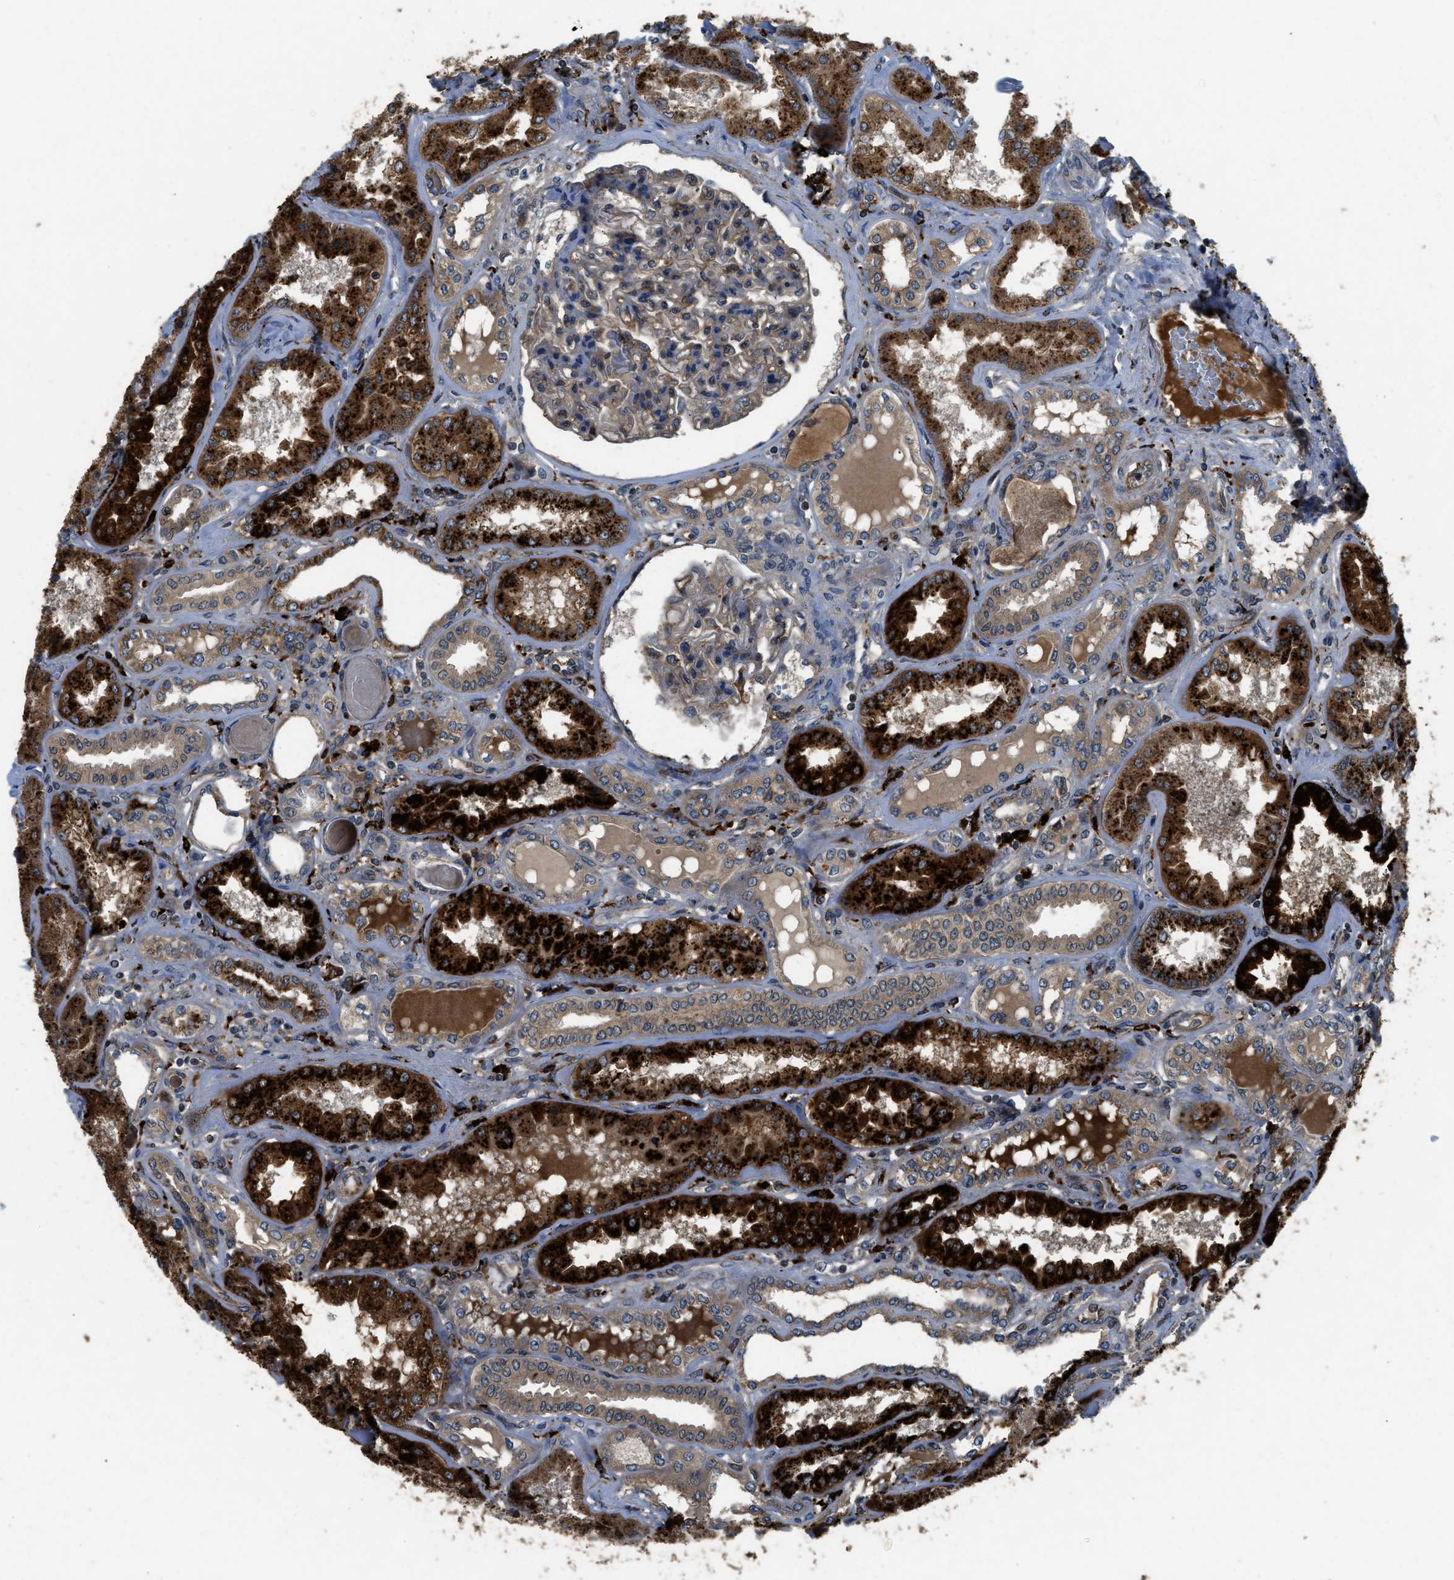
{"staining": {"intensity": "moderate", "quantity": ">75%", "location": "cytoplasmic/membranous"}, "tissue": "kidney", "cell_type": "Cells in glomeruli", "image_type": "normal", "snomed": [{"axis": "morphology", "description": "Normal tissue, NOS"}, {"axis": "topography", "description": "Kidney"}], "caption": "Moderate cytoplasmic/membranous staining for a protein is seen in approximately >75% of cells in glomeruli of benign kidney using IHC.", "gene": "GGH", "patient": {"sex": "female", "age": 56}}